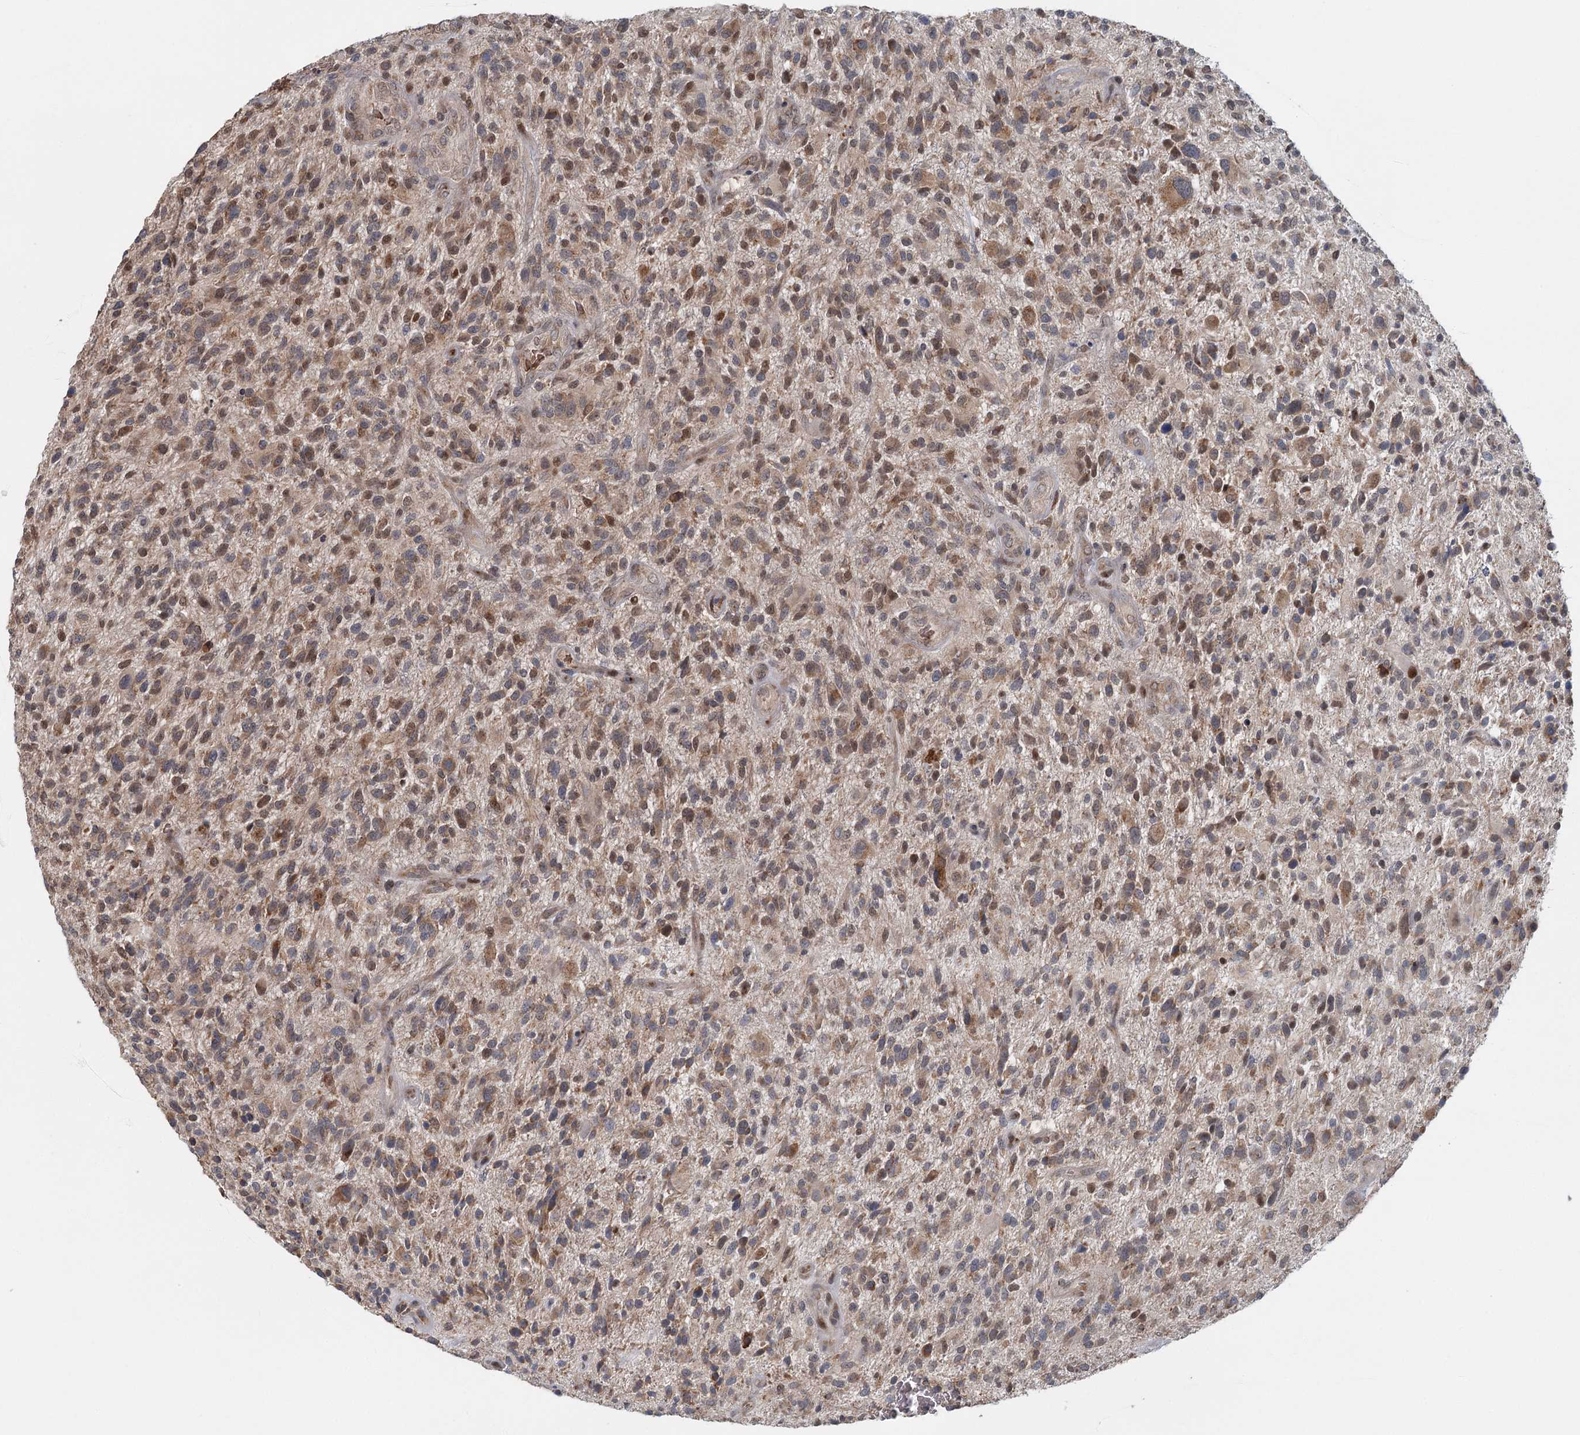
{"staining": {"intensity": "moderate", "quantity": ">75%", "location": "cytoplasmic/membranous"}, "tissue": "glioma", "cell_type": "Tumor cells", "image_type": "cancer", "snomed": [{"axis": "morphology", "description": "Glioma, malignant, High grade"}, {"axis": "topography", "description": "Brain"}], "caption": "An image of human malignant high-grade glioma stained for a protein exhibits moderate cytoplasmic/membranous brown staining in tumor cells.", "gene": "ADK", "patient": {"sex": "male", "age": 47}}